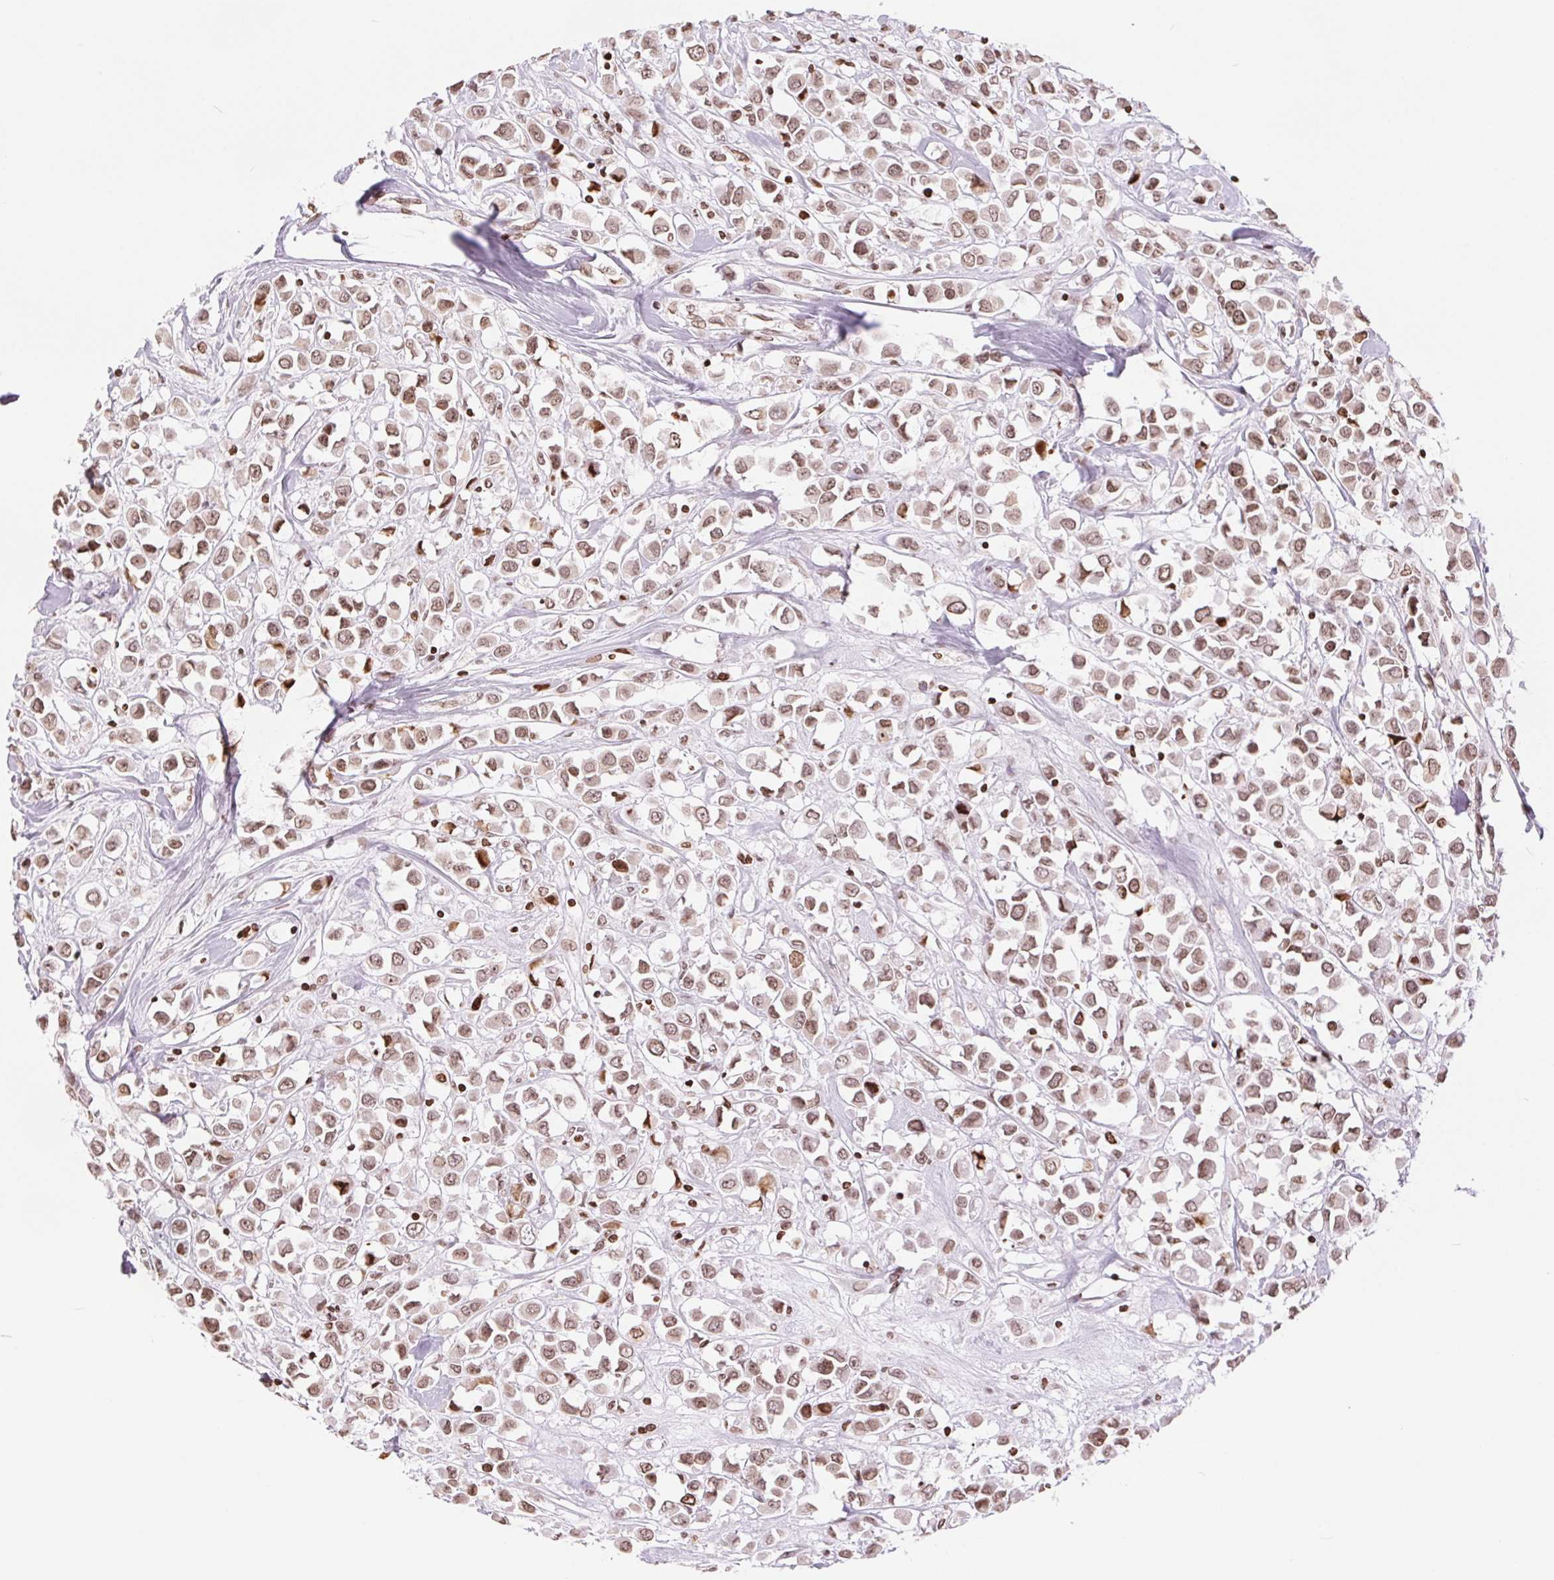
{"staining": {"intensity": "moderate", "quantity": ">75%", "location": "nuclear"}, "tissue": "breast cancer", "cell_type": "Tumor cells", "image_type": "cancer", "snomed": [{"axis": "morphology", "description": "Duct carcinoma"}, {"axis": "topography", "description": "Breast"}], "caption": "Breast cancer stained with a brown dye shows moderate nuclear positive expression in about >75% of tumor cells.", "gene": "SMIM12", "patient": {"sex": "female", "age": 61}}